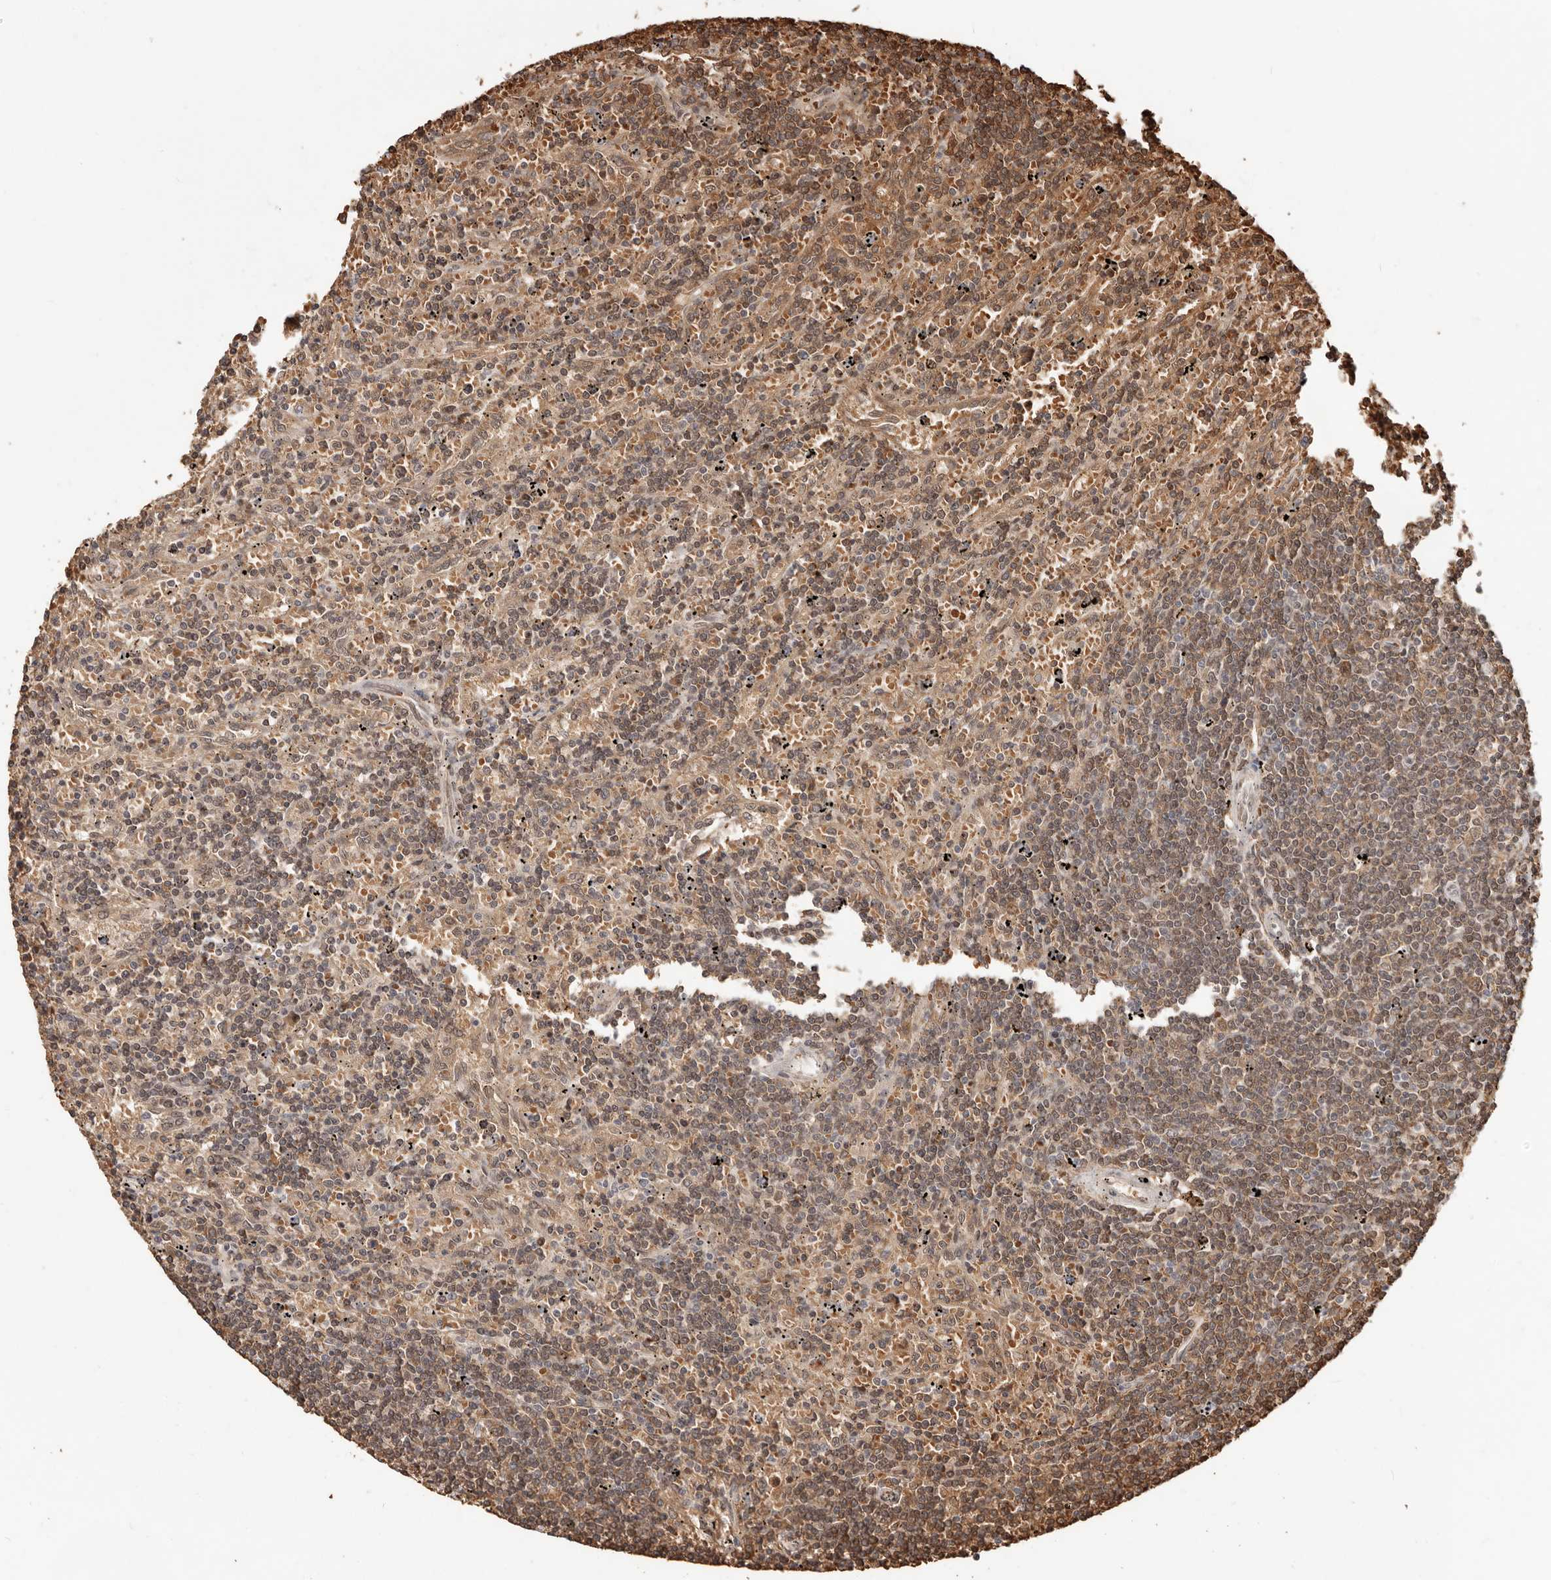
{"staining": {"intensity": "moderate", "quantity": "25%-75%", "location": "cytoplasmic/membranous"}, "tissue": "lymphoma", "cell_type": "Tumor cells", "image_type": "cancer", "snomed": [{"axis": "morphology", "description": "Malignant lymphoma, non-Hodgkin's type, Low grade"}, {"axis": "topography", "description": "Spleen"}], "caption": "Human lymphoma stained with a brown dye exhibits moderate cytoplasmic/membranous positive positivity in about 25%-75% of tumor cells.", "gene": "NCOA3", "patient": {"sex": "male", "age": 76}}